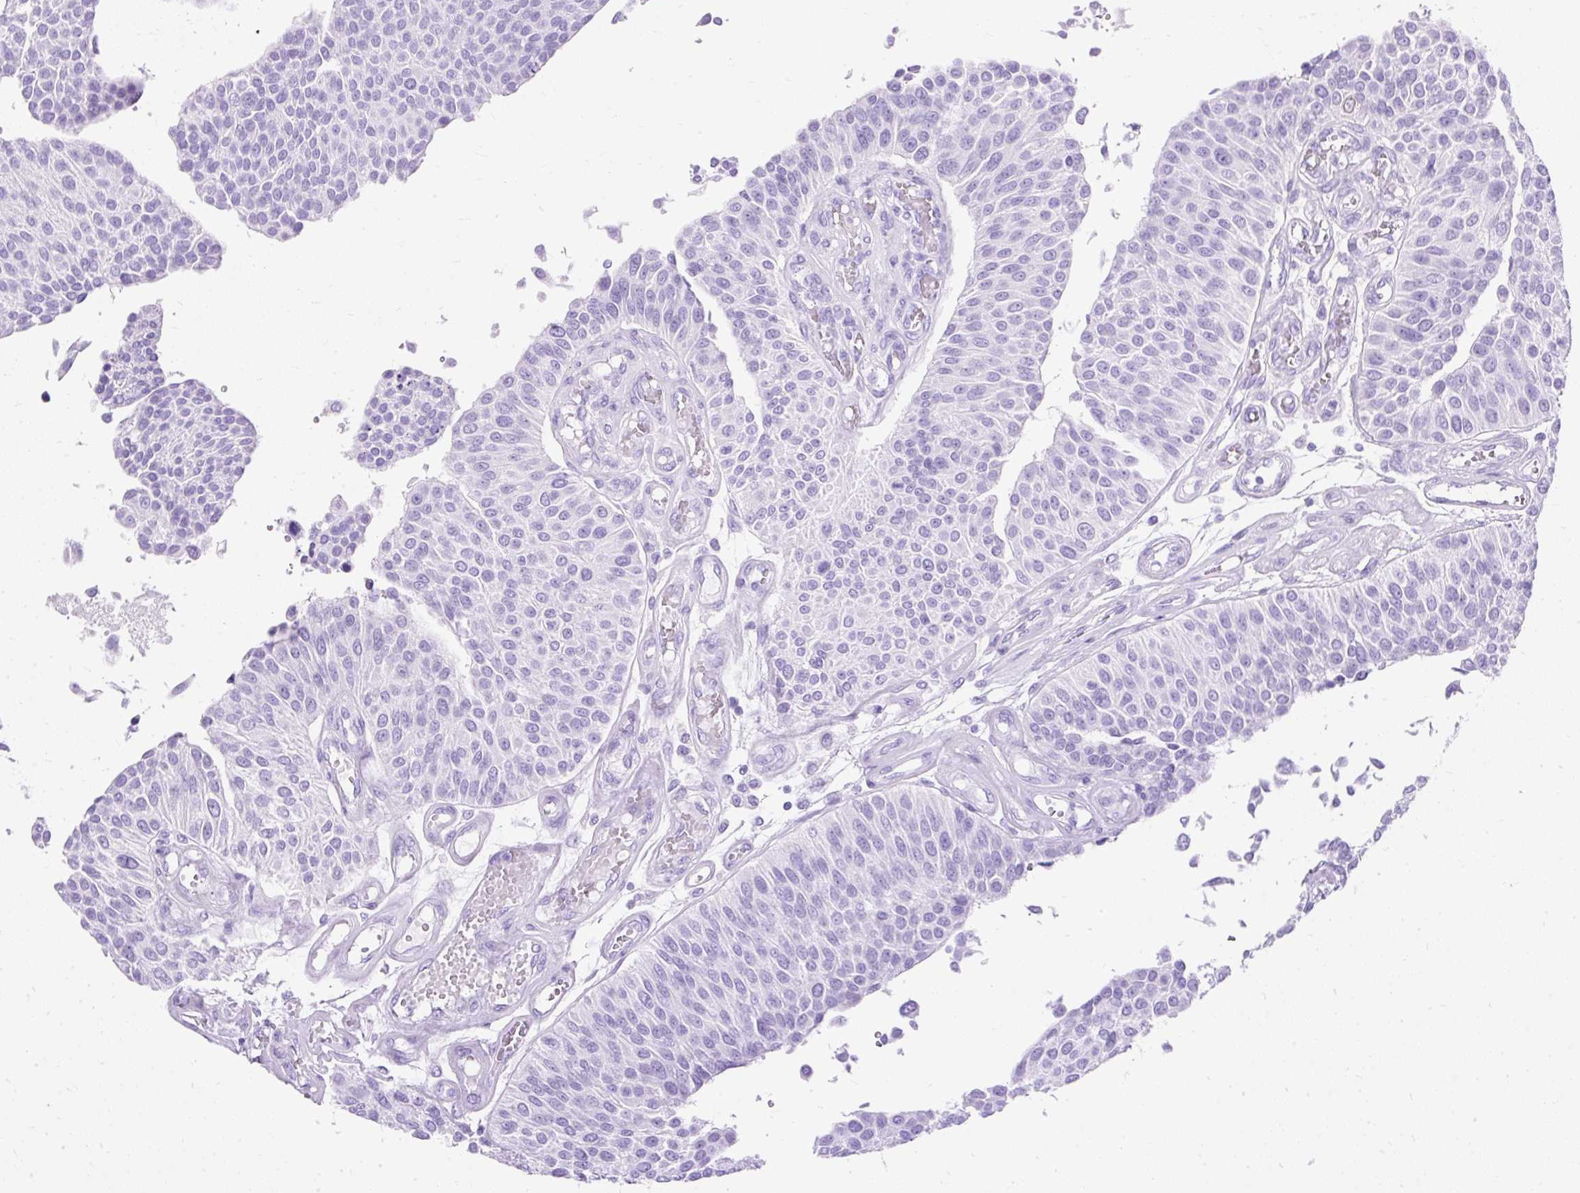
{"staining": {"intensity": "negative", "quantity": "none", "location": "none"}, "tissue": "urothelial cancer", "cell_type": "Tumor cells", "image_type": "cancer", "snomed": [{"axis": "morphology", "description": "Urothelial carcinoma, NOS"}, {"axis": "topography", "description": "Urinary bladder"}], "caption": "Tumor cells are negative for protein expression in human transitional cell carcinoma.", "gene": "PVALB", "patient": {"sex": "male", "age": 55}}